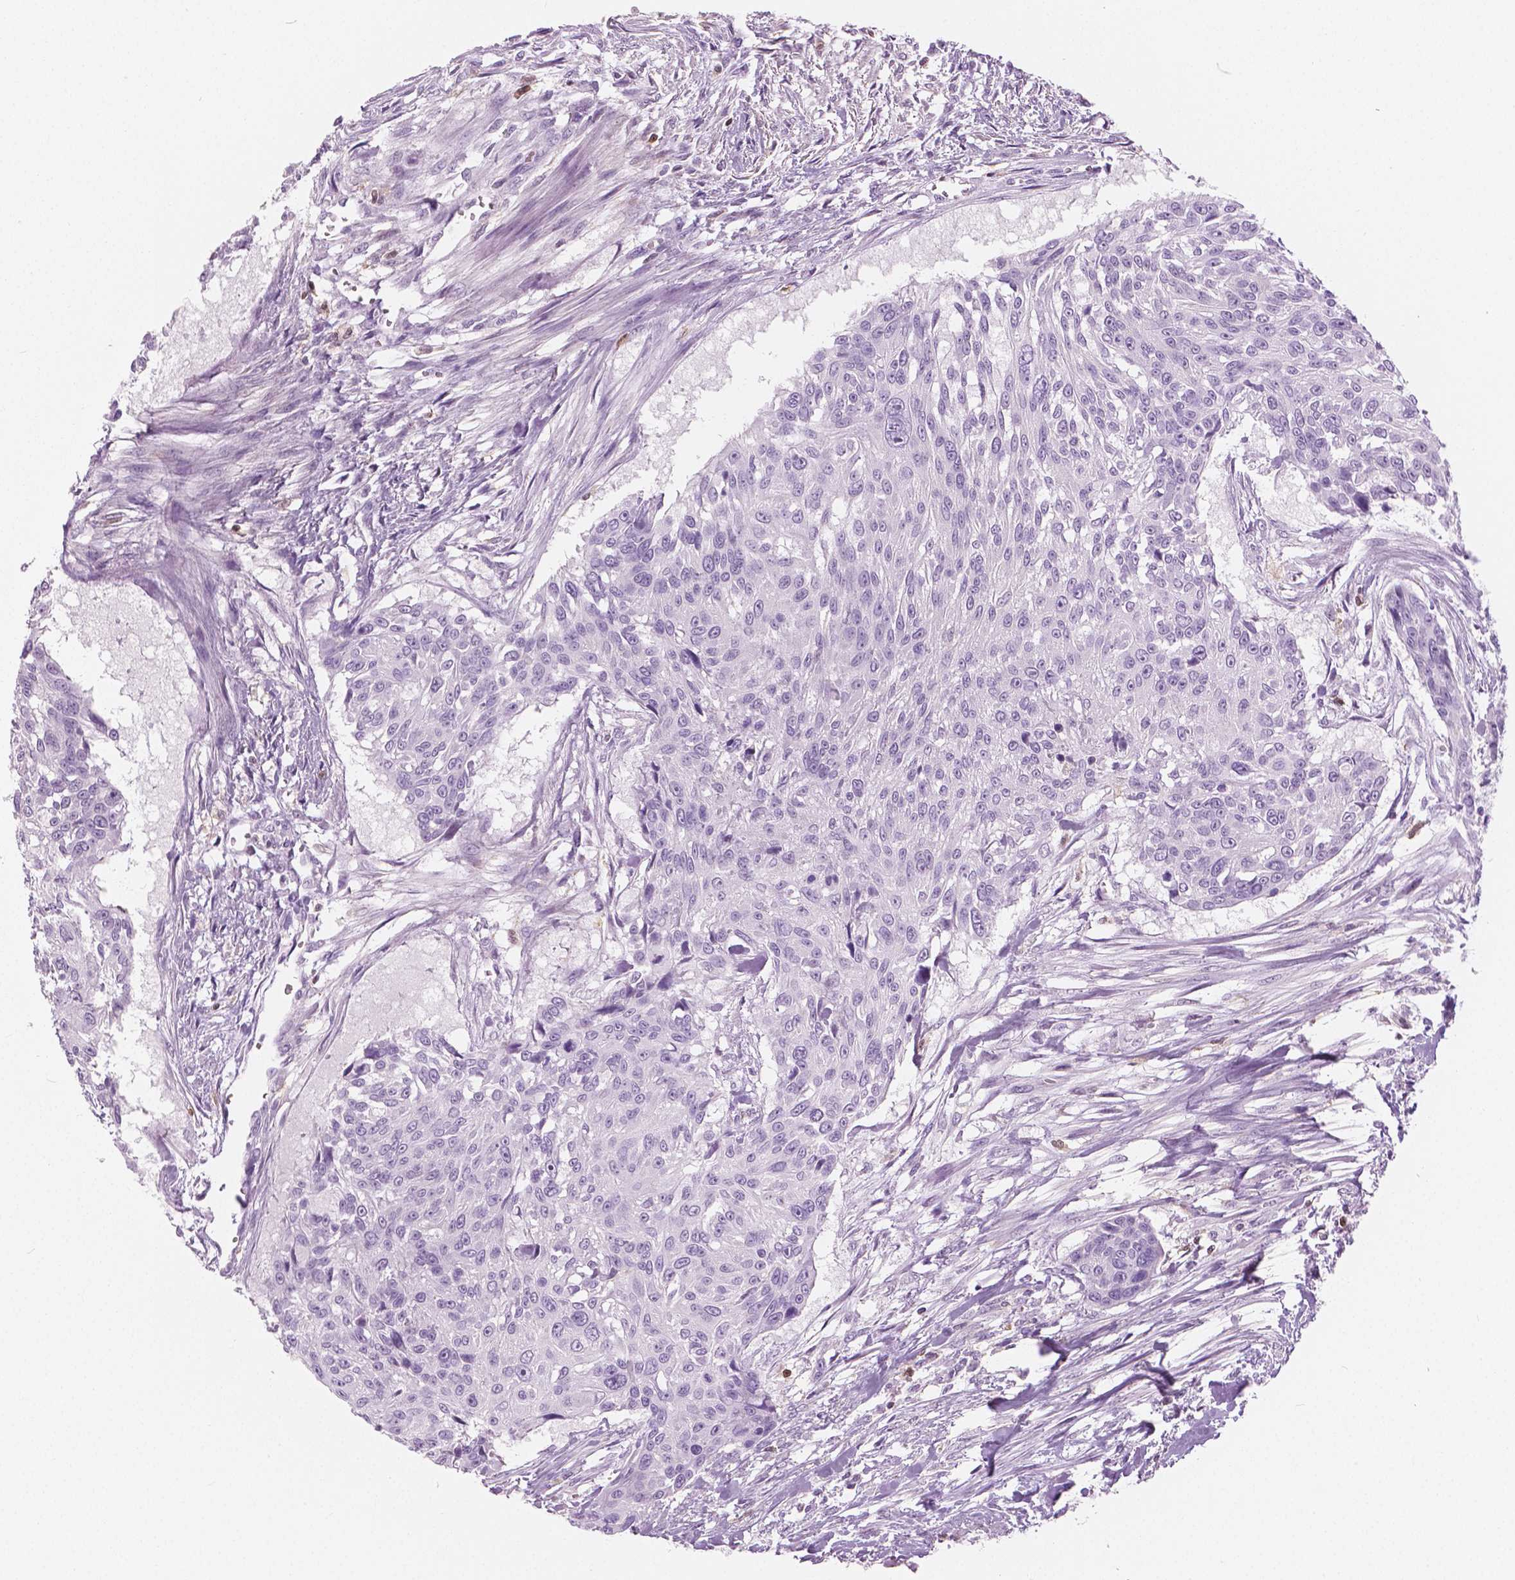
{"staining": {"intensity": "negative", "quantity": "none", "location": "none"}, "tissue": "urothelial cancer", "cell_type": "Tumor cells", "image_type": "cancer", "snomed": [{"axis": "morphology", "description": "Urothelial carcinoma, NOS"}, {"axis": "topography", "description": "Urinary bladder"}], "caption": "The histopathology image displays no staining of tumor cells in urothelial cancer.", "gene": "GALM", "patient": {"sex": "male", "age": 55}}